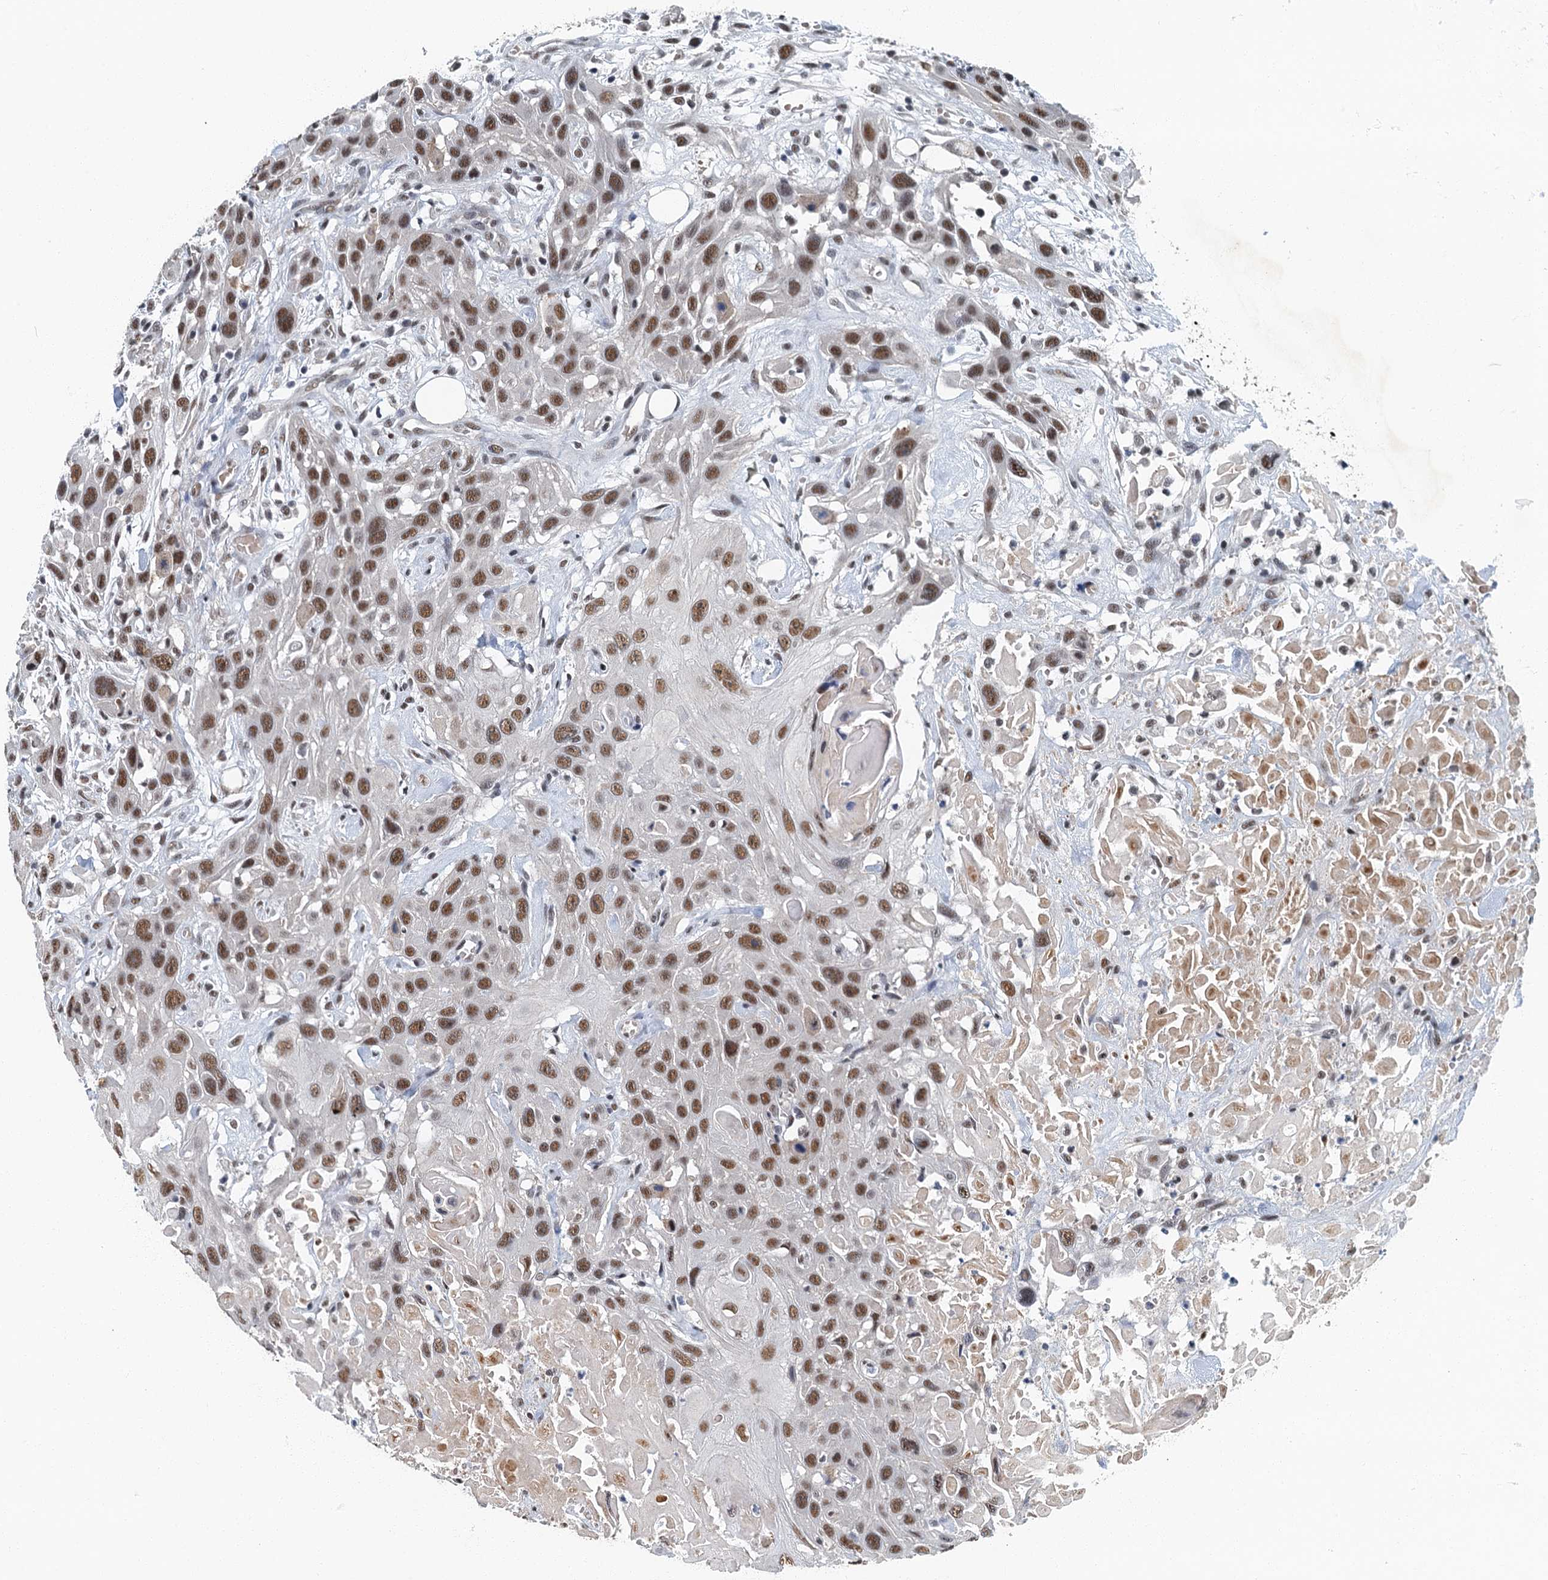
{"staining": {"intensity": "moderate", "quantity": ">75%", "location": "nuclear"}, "tissue": "head and neck cancer", "cell_type": "Tumor cells", "image_type": "cancer", "snomed": [{"axis": "morphology", "description": "Squamous cell carcinoma, NOS"}, {"axis": "topography", "description": "Head-Neck"}], "caption": "The immunohistochemical stain shows moderate nuclear staining in tumor cells of squamous cell carcinoma (head and neck) tissue.", "gene": "GADL1", "patient": {"sex": "male", "age": 81}}